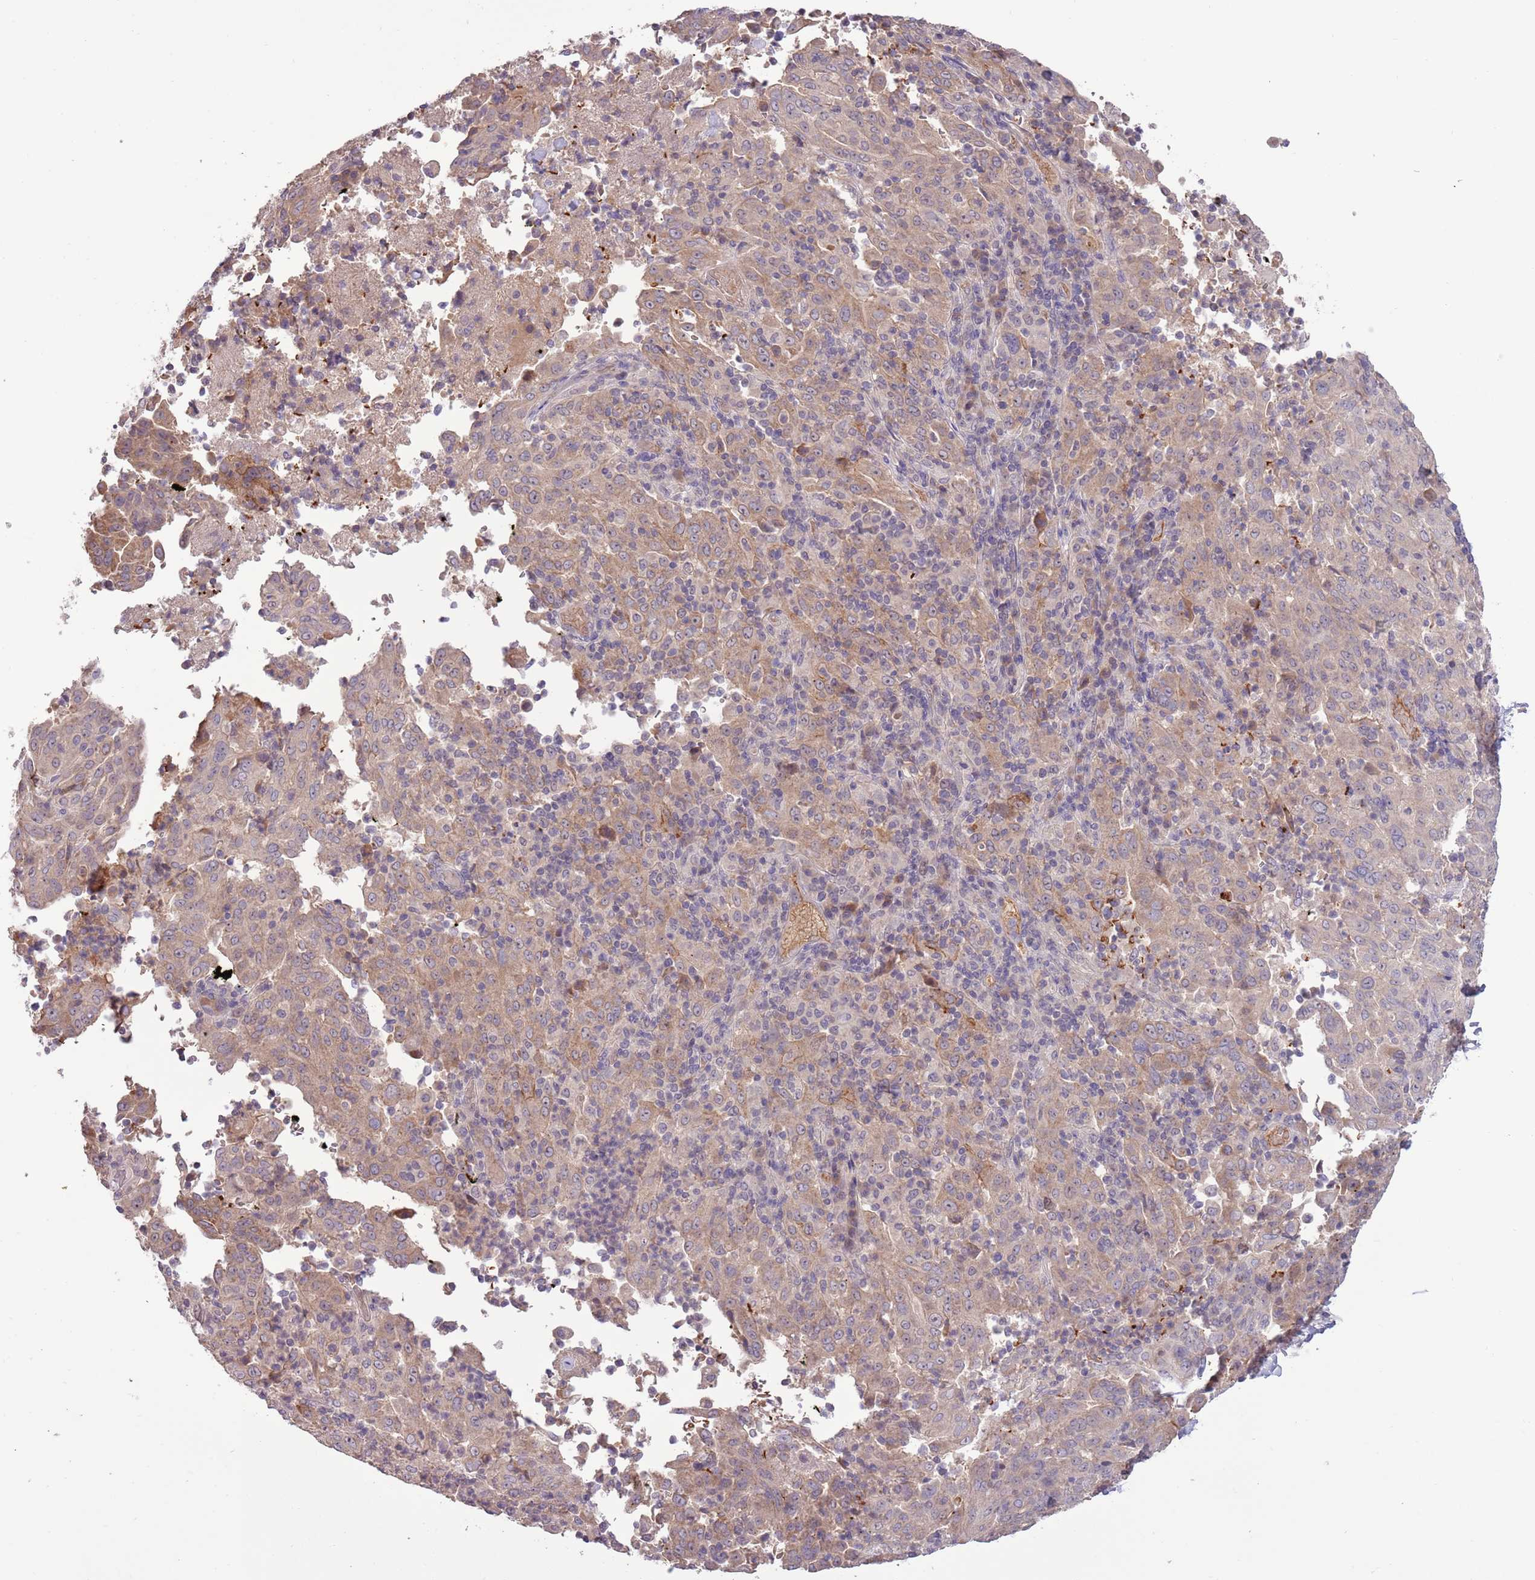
{"staining": {"intensity": "moderate", "quantity": ">75%", "location": "cytoplasmic/membranous"}, "tissue": "pancreatic cancer", "cell_type": "Tumor cells", "image_type": "cancer", "snomed": [{"axis": "morphology", "description": "Adenocarcinoma, NOS"}, {"axis": "topography", "description": "Pancreas"}], "caption": "Brown immunohistochemical staining in human adenocarcinoma (pancreatic) demonstrates moderate cytoplasmic/membranous positivity in about >75% of tumor cells. (brown staining indicates protein expression, while blue staining denotes nuclei).", "gene": "SHROOM3", "patient": {"sex": "male", "age": 63}}